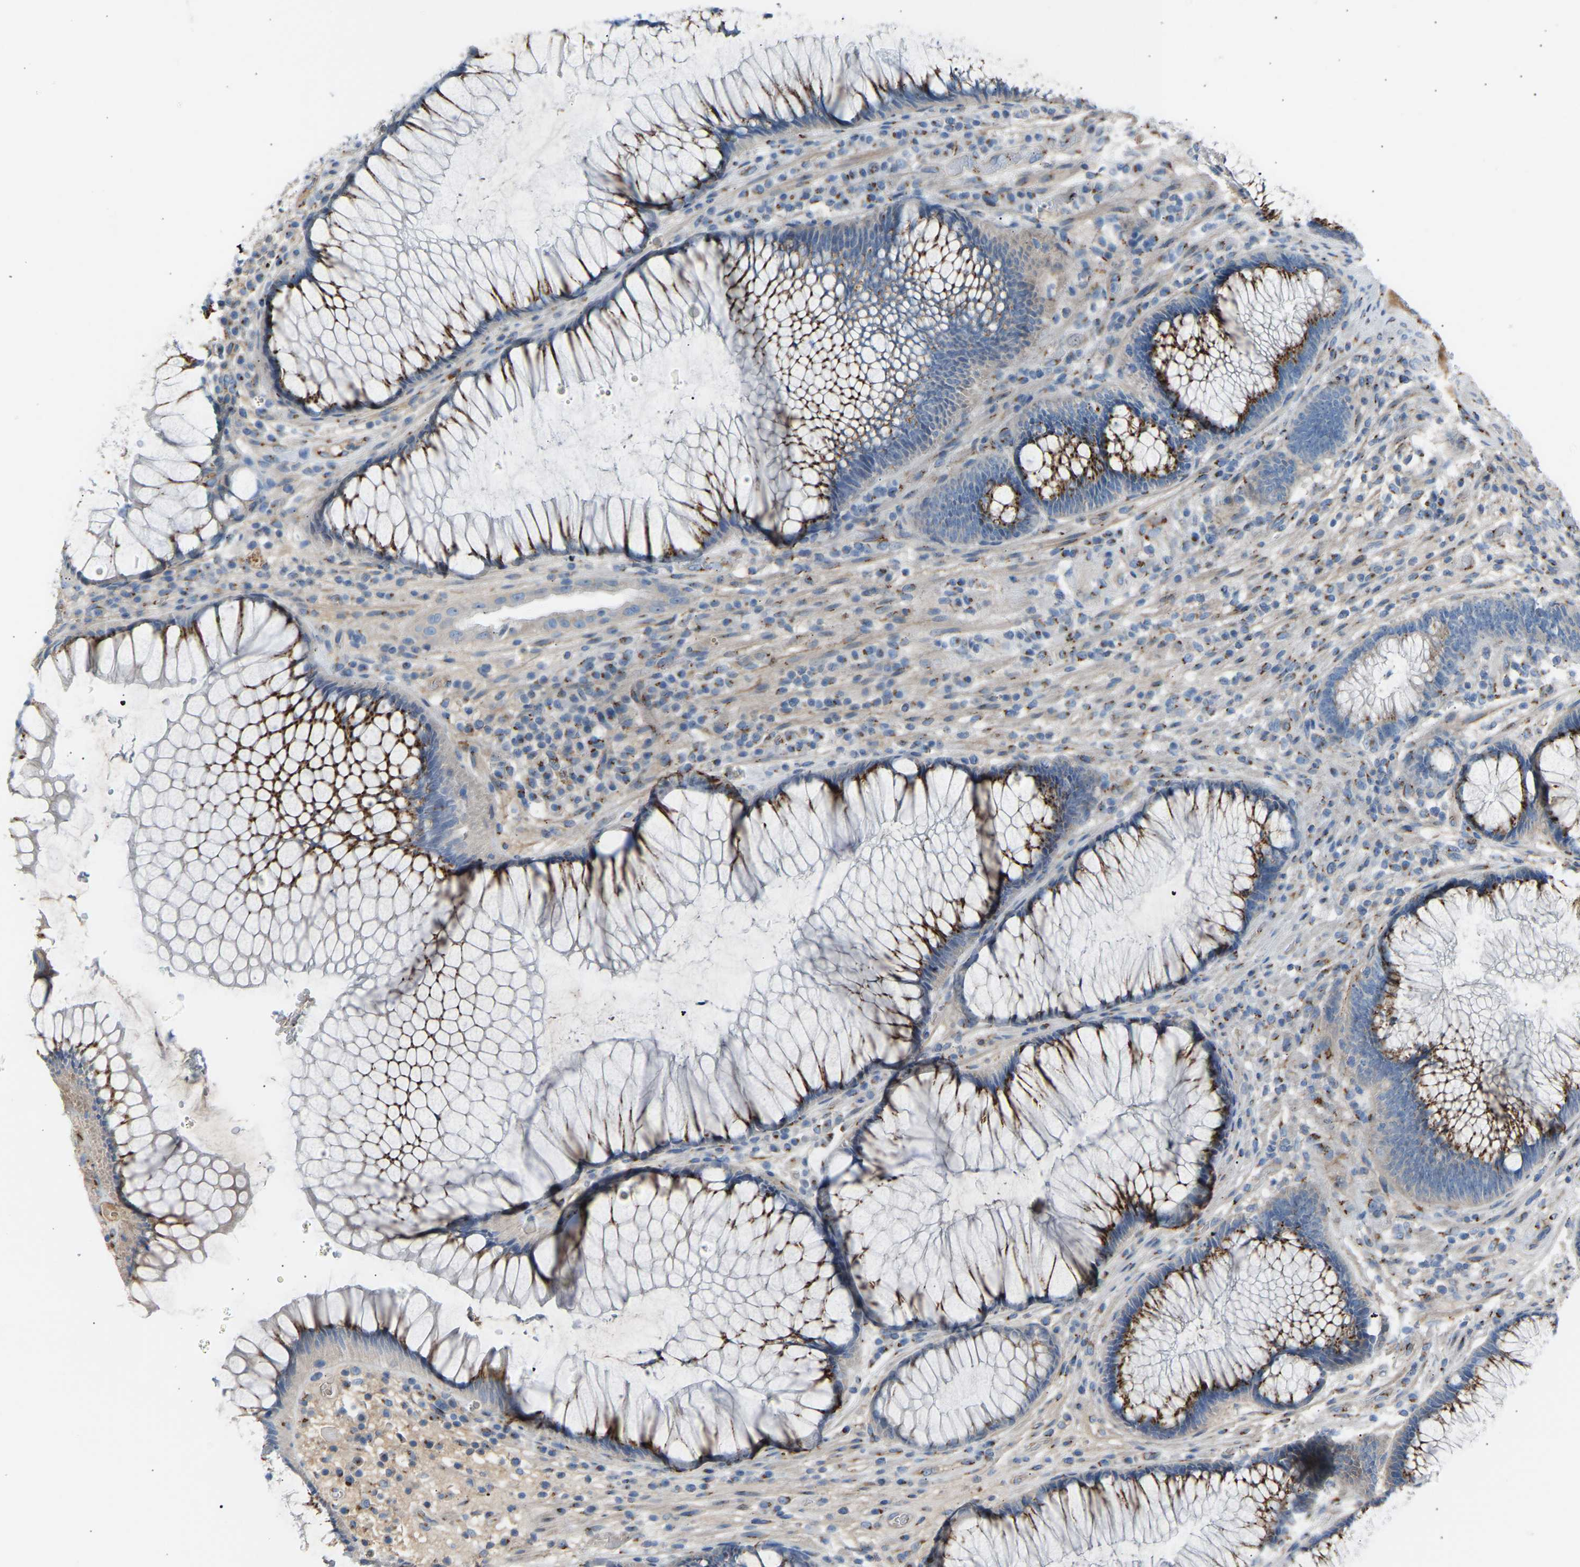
{"staining": {"intensity": "moderate", "quantity": ">75%", "location": "cytoplasmic/membranous"}, "tissue": "rectum", "cell_type": "Glandular cells", "image_type": "normal", "snomed": [{"axis": "morphology", "description": "Normal tissue, NOS"}, {"axis": "topography", "description": "Rectum"}], "caption": "A medium amount of moderate cytoplasmic/membranous staining is identified in approximately >75% of glandular cells in benign rectum. The staining is performed using DAB (3,3'-diaminobenzidine) brown chromogen to label protein expression. The nuclei are counter-stained blue using hematoxylin.", "gene": "CYREN", "patient": {"sex": "male", "age": 51}}